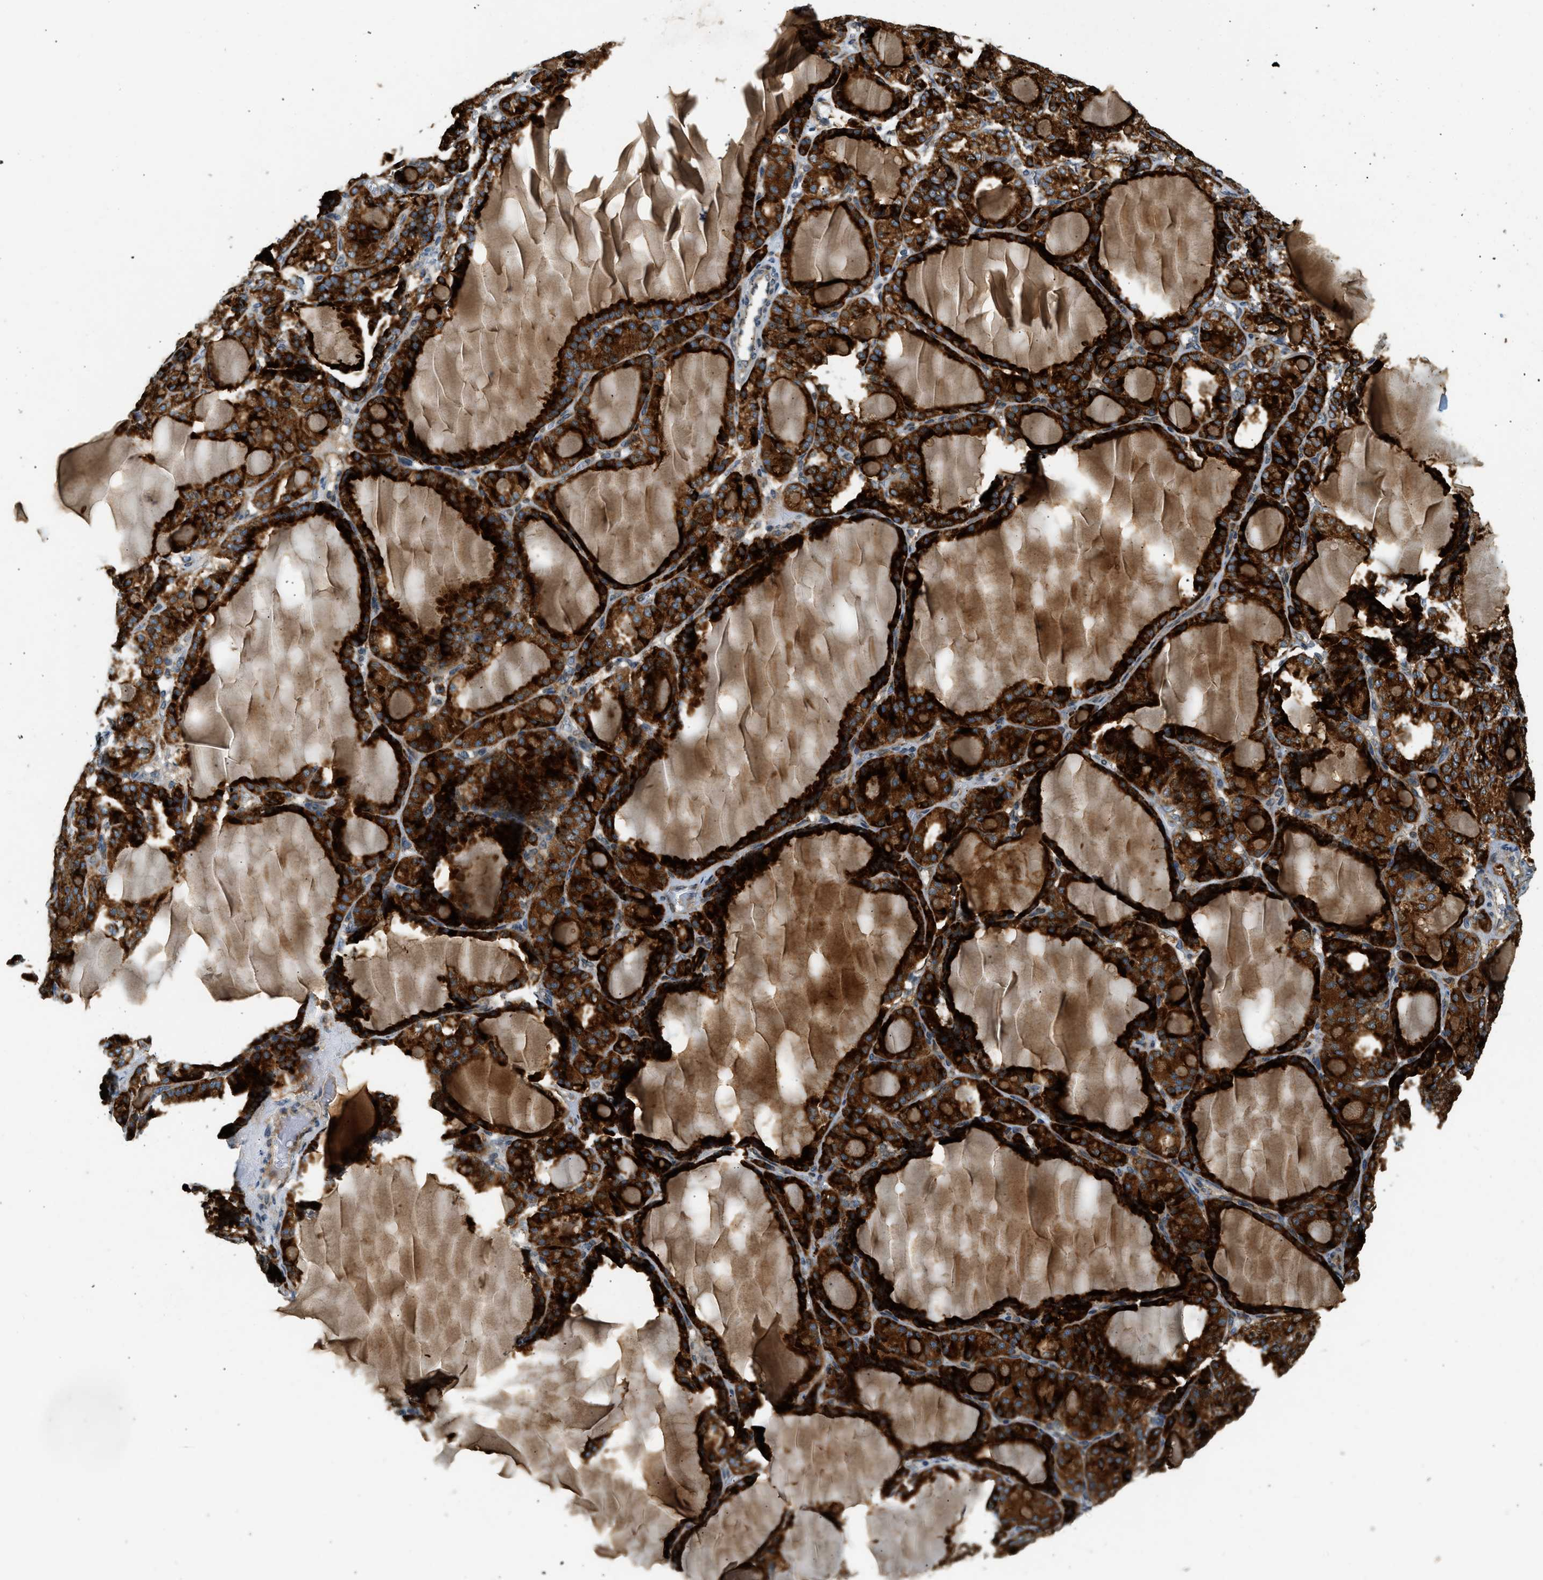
{"staining": {"intensity": "strong", "quantity": ">75%", "location": "cytoplasmic/membranous"}, "tissue": "thyroid gland", "cell_type": "Glandular cells", "image_type": "normal", "snomed": [{"axis": "morphology", "description": "Normal tissue, NOS"}, {"axis": "topography", "description": "Thyroid gland"}], "caption": "A high amount of strong cytoplasmic/membranous positivity is present in about >75% of glandular cells in unremarkable thyroid gland. The staining was performed using DAB (3,3'-diaminobenzidine) to visualize the protein expression in brown, while the nuclei were stained in blue with hematoxylin (Magnification: 20x).", "gene": "CTSB", "patient": {"sex": "female", "age": 28}}